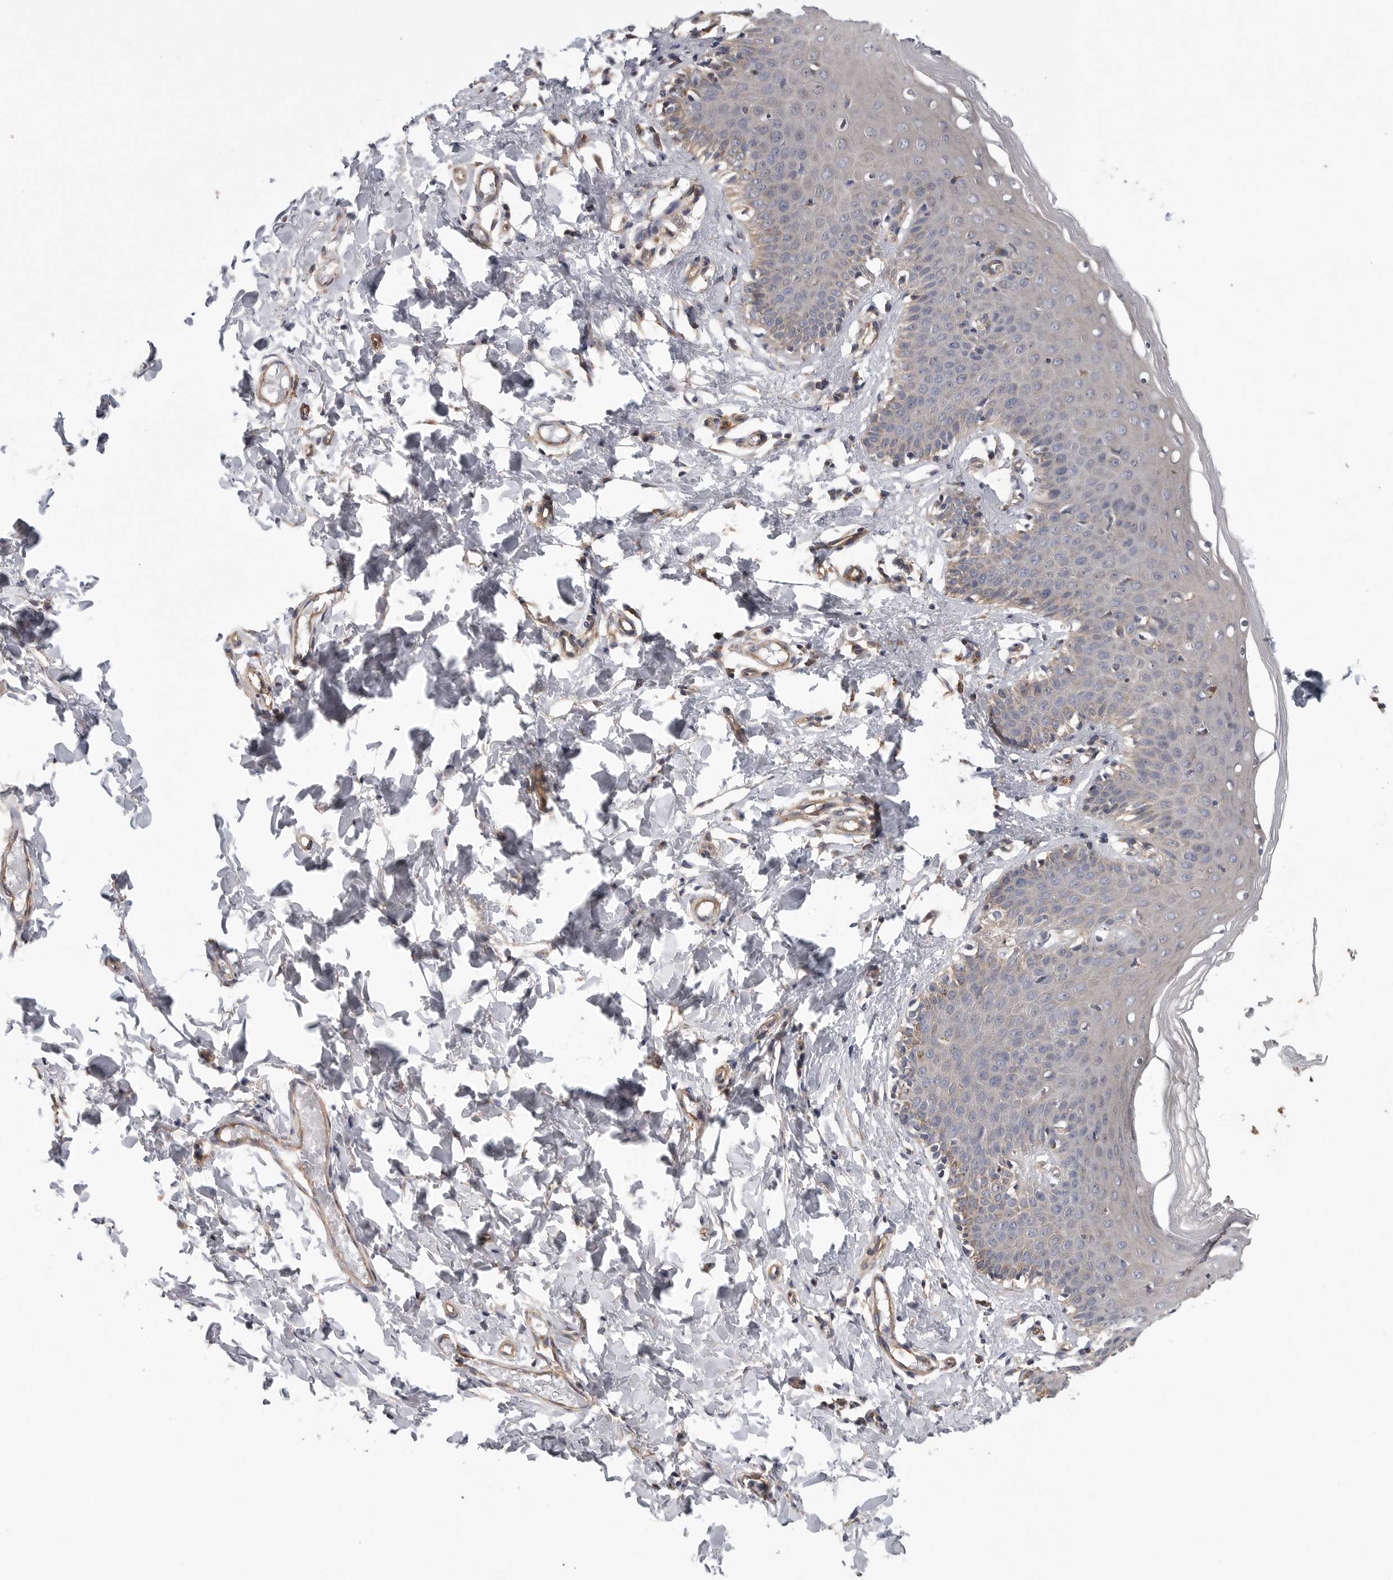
{"staining": {"intensity": "weak", "quantity": "<25%", "location": "cytoplasmic/membranous"}, "tissue": "skin", "cell_type": "Epidermal cells", "image_type": "normal", "snomed": [{"axis": "morphology", "description": "Normal tissue, NOS"}, {"axis": "topography", "description": "Vulva"}], "caption": "This is an IHC photomicrograph of unremarkable human skin. There is no staining in epidermal cells.", "gene": "OXR1", "patient": {"sex": "female", "age": 66}}